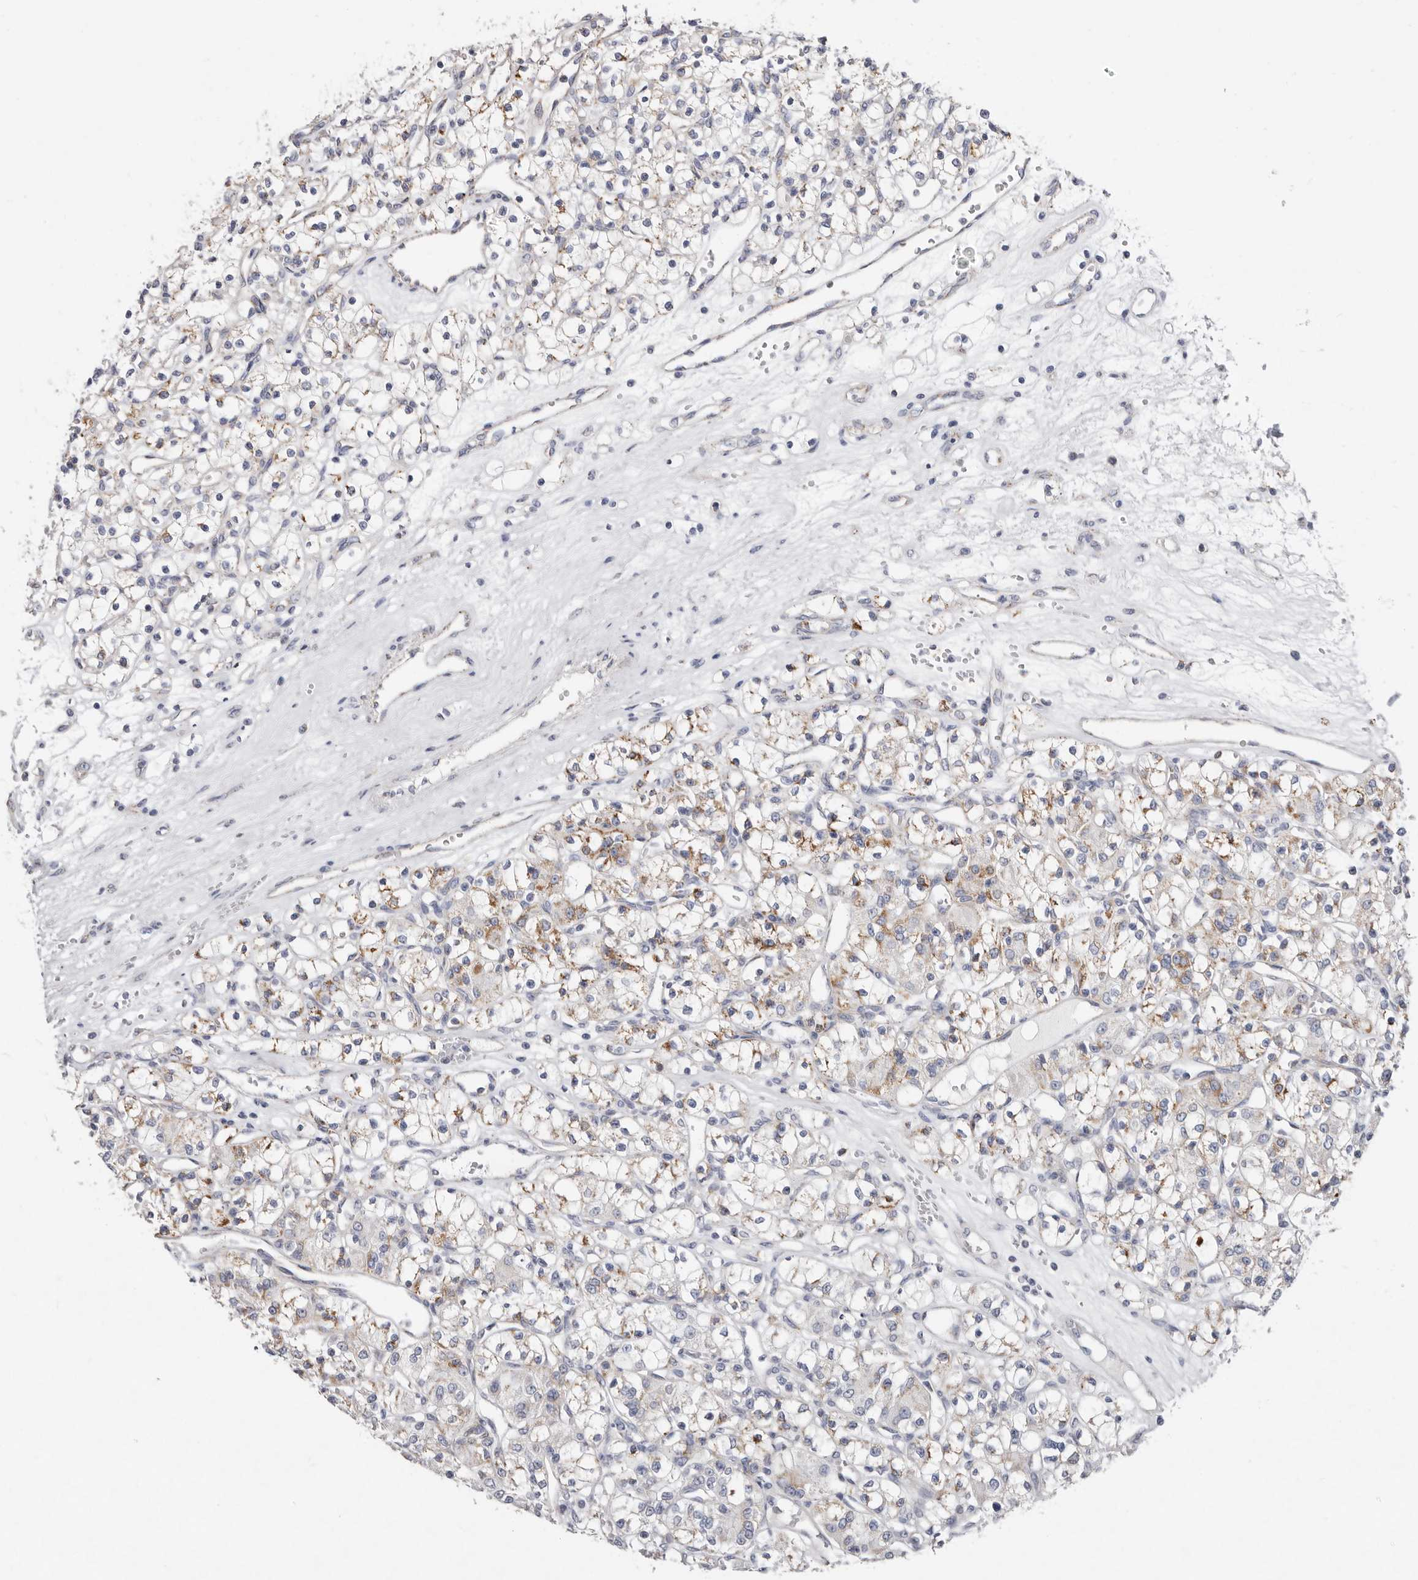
{"staining": {"intensity": "moderate", "quantity": "25%-75%", "location": "cytoplasmic/membranous"}, "tissue": "renal cancer", "cell_type": "Tumor cells", "image_type": "cancer", "snomed": [{"axis": "morphology", "description": "Adenocarcinoma, NOS"}, {"axis": "topography", "description": "Kidney"}], "caption": "Renal cancer (adenocarcinoma) stained for a protein (brown) demonstrates moderate cytoplasmic/membranous positive expression in about 25%-75% of tumor cells.", "gene": "RSPO2", "patient": {"sex": "female", "age": 59}}